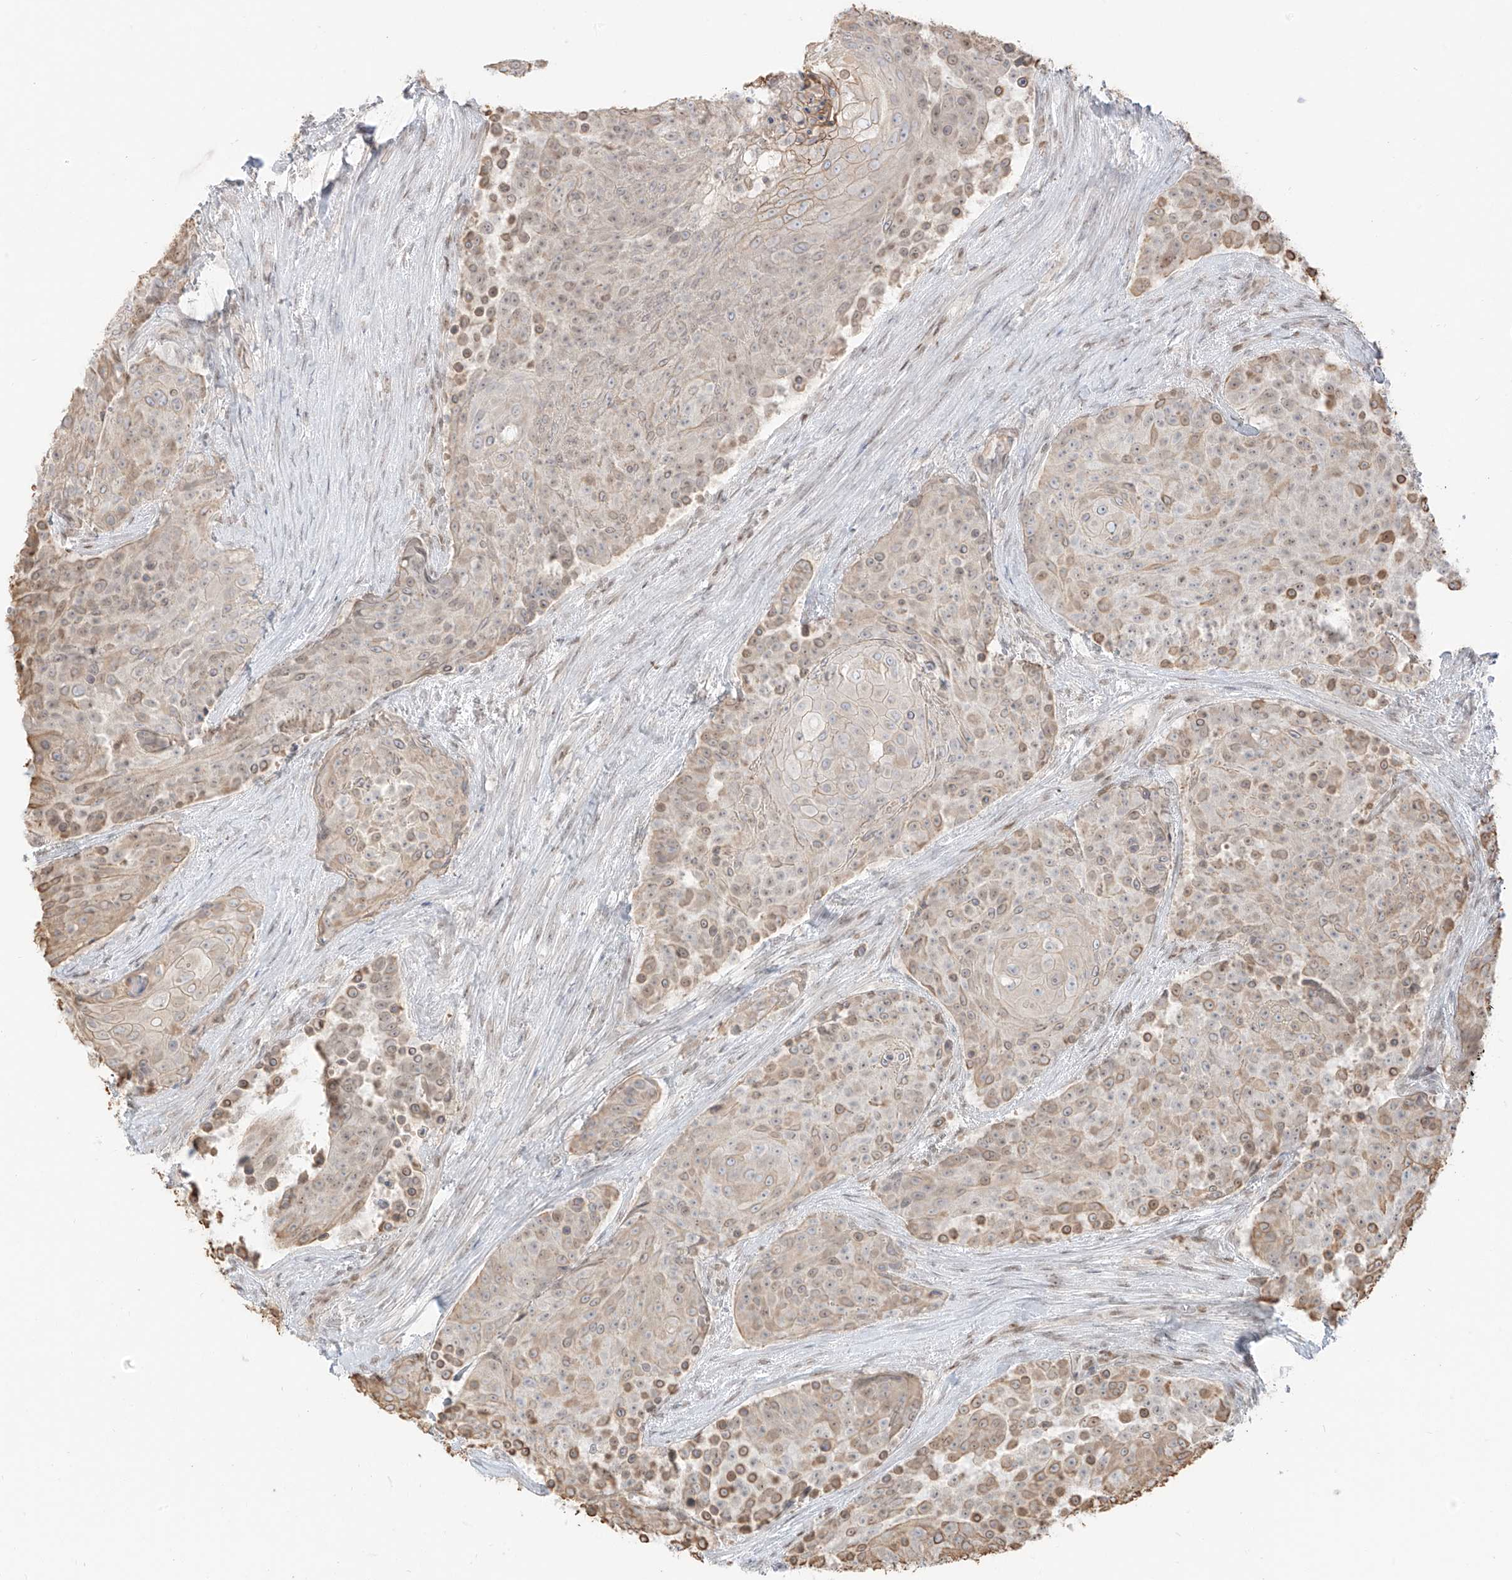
{"staining": {"intensity": "moderate", "quantity": "25%-75%", "location": "cytoplasmic/membranous"}, "tissue": "urothelial cancer", "cell_type": "Tumor cells", "image_type": "cancer", "snomed": [{"axis": "morphology", "description": "Urothelial carcinoma, High grade"}, {"axis": "topography", "description": "Urinary bladder"}], "caption": "Moderate cytoplasmic/membranous staining is seen in about 25%-75% of tumor cells in high-grade urothelial carcinoma. Using DAB (3,3'-diaminobenzidine) (brown) and hematoxylin (blue) stains, captured at high magnification using brightfield microscopy.", "gene": "ZNF774", "patient": {"sex": "female", "age": 63}}